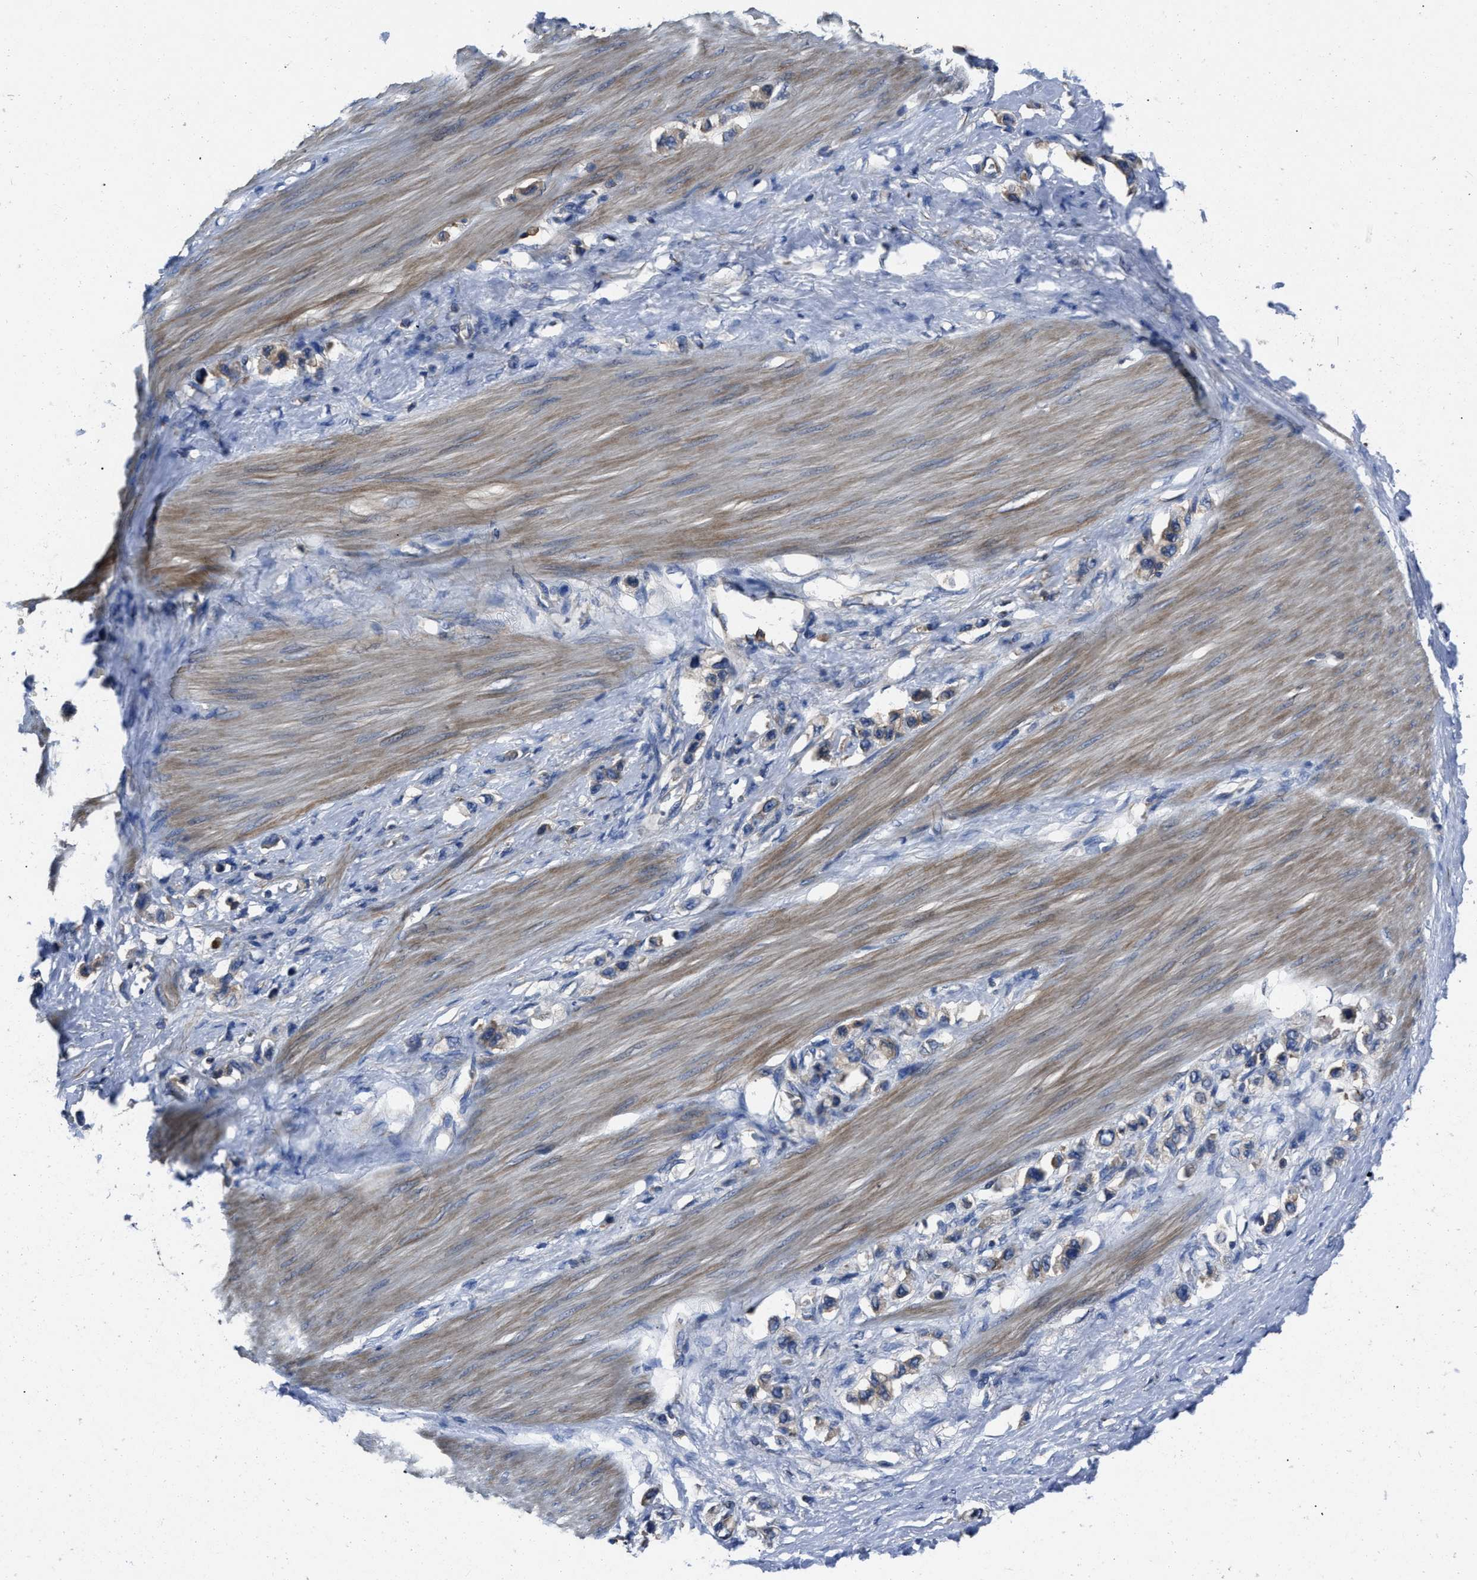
{"staining": {"intensity": "weak", "quantity": "25%-75%", "location": "cytoplasmic/membranous"}, "tissue": "stomach cancer", "cell_type": "Tumor cells", "image_type": "cancer", "snomed": [{"axis": "morphology", "description": "Adenocarcinoma, NOS"}, {"axis": "topography", "description": "Stomach"}], "caption": "The immunohistochemical stain labels weak cytoplasmic/membranous staining in tumor cells of stomach cancer tissue. (DAB (3,3'-diaminobenzidine) = brown stain, brightfield microscopy at high magnification).", "gene": "YARS1", "patient": {"sex": "female", "age": 65}}